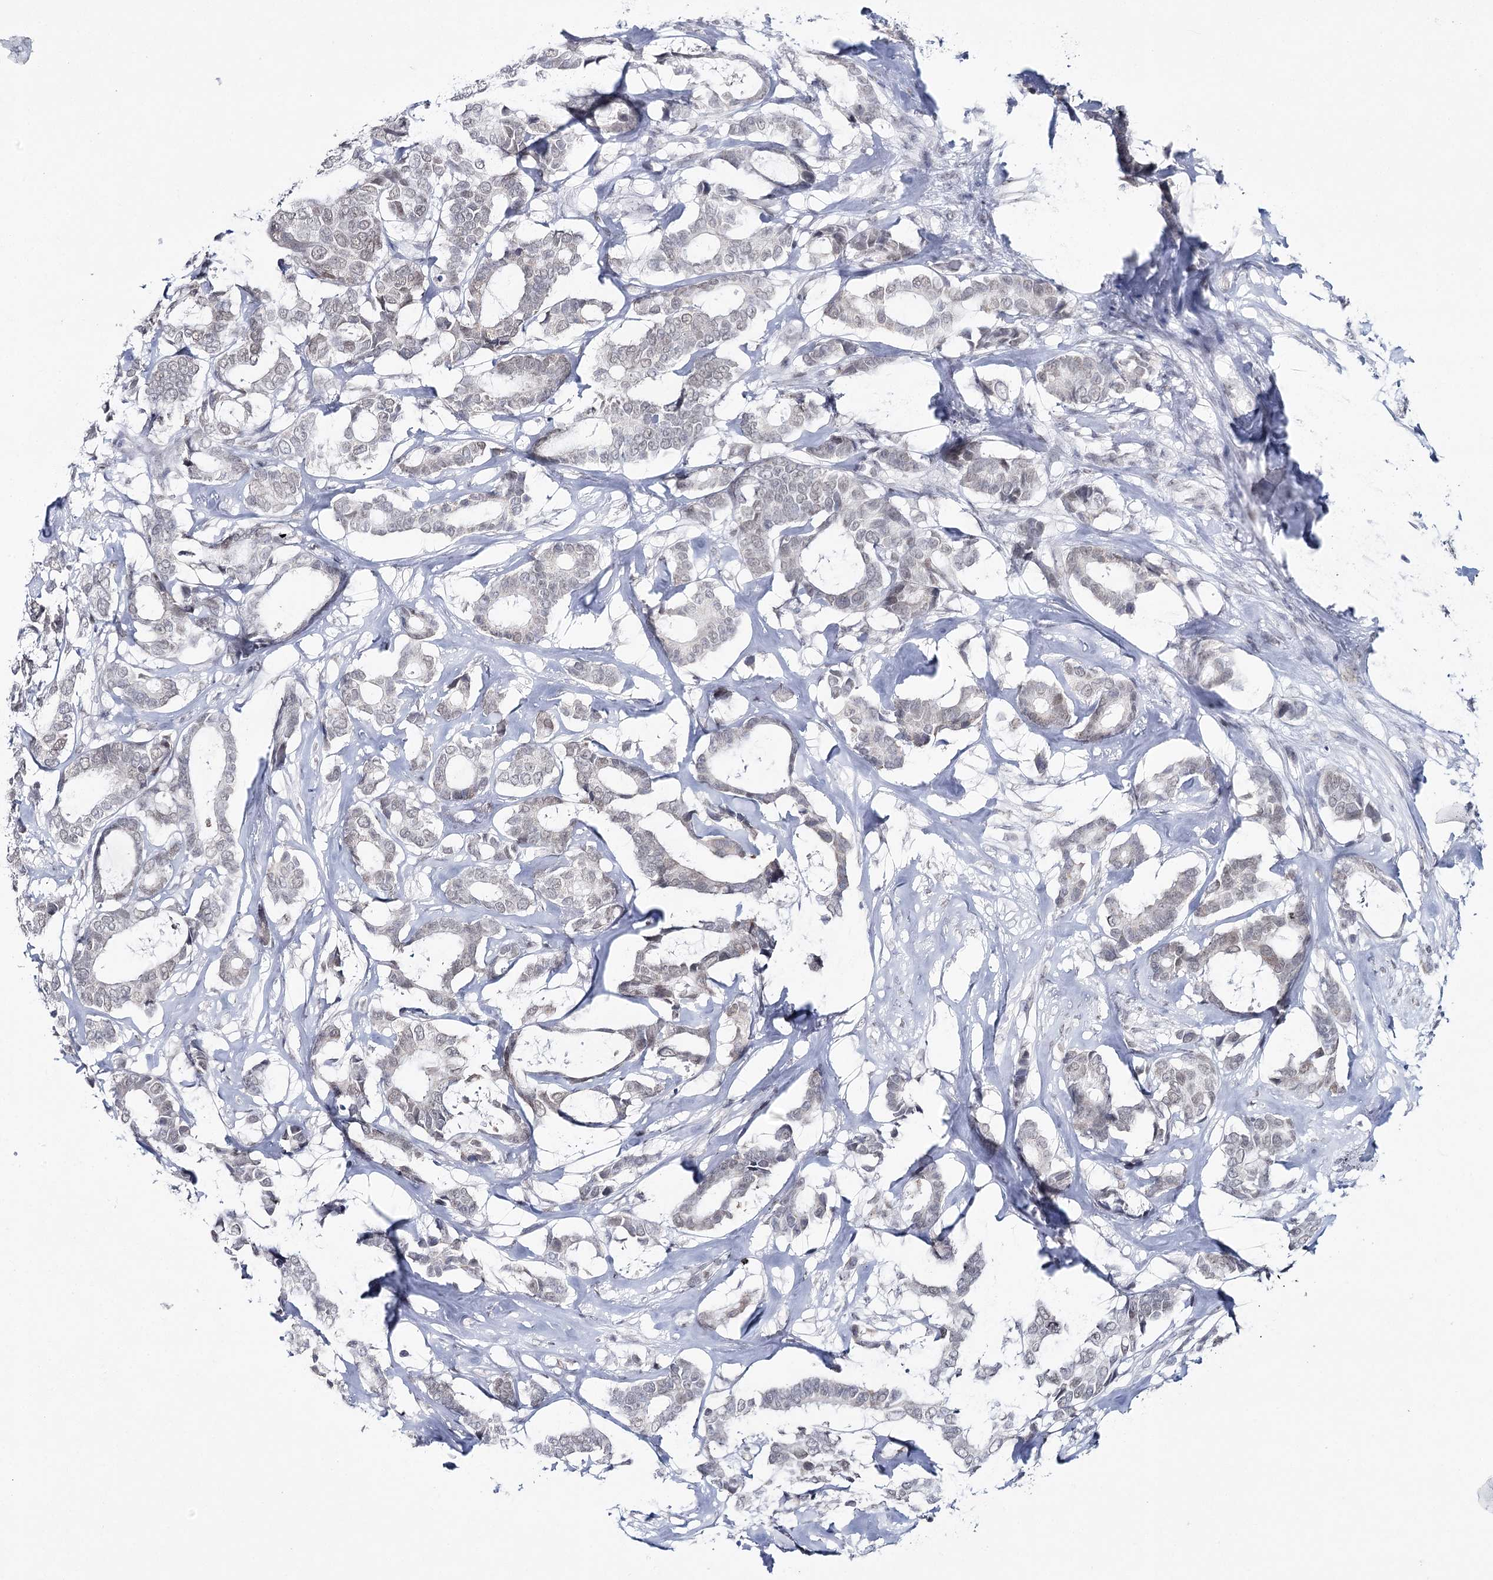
{"staining": {"intensity": "weak", "quantity": ">75%", "location": "nuclear"}, "tissue": "breast cancer", "cell_type": "Tumor cells", "image_type": "cancer", "snomed": [{"axis": "morphology", "description": "Duct carcinoma"}, {"axis": "topography", "description": "Breast"}], "caption": "A high-resolution photomicrograph shows immunohistochemistry staining of breast invasive ductal carcinoma, which reveals weak nuclear expression in about >75% of tumor cells. Nuclei are stained in blue.", "gene": "ZC3H8", "patient": {"sex": "female", "age": 87}}